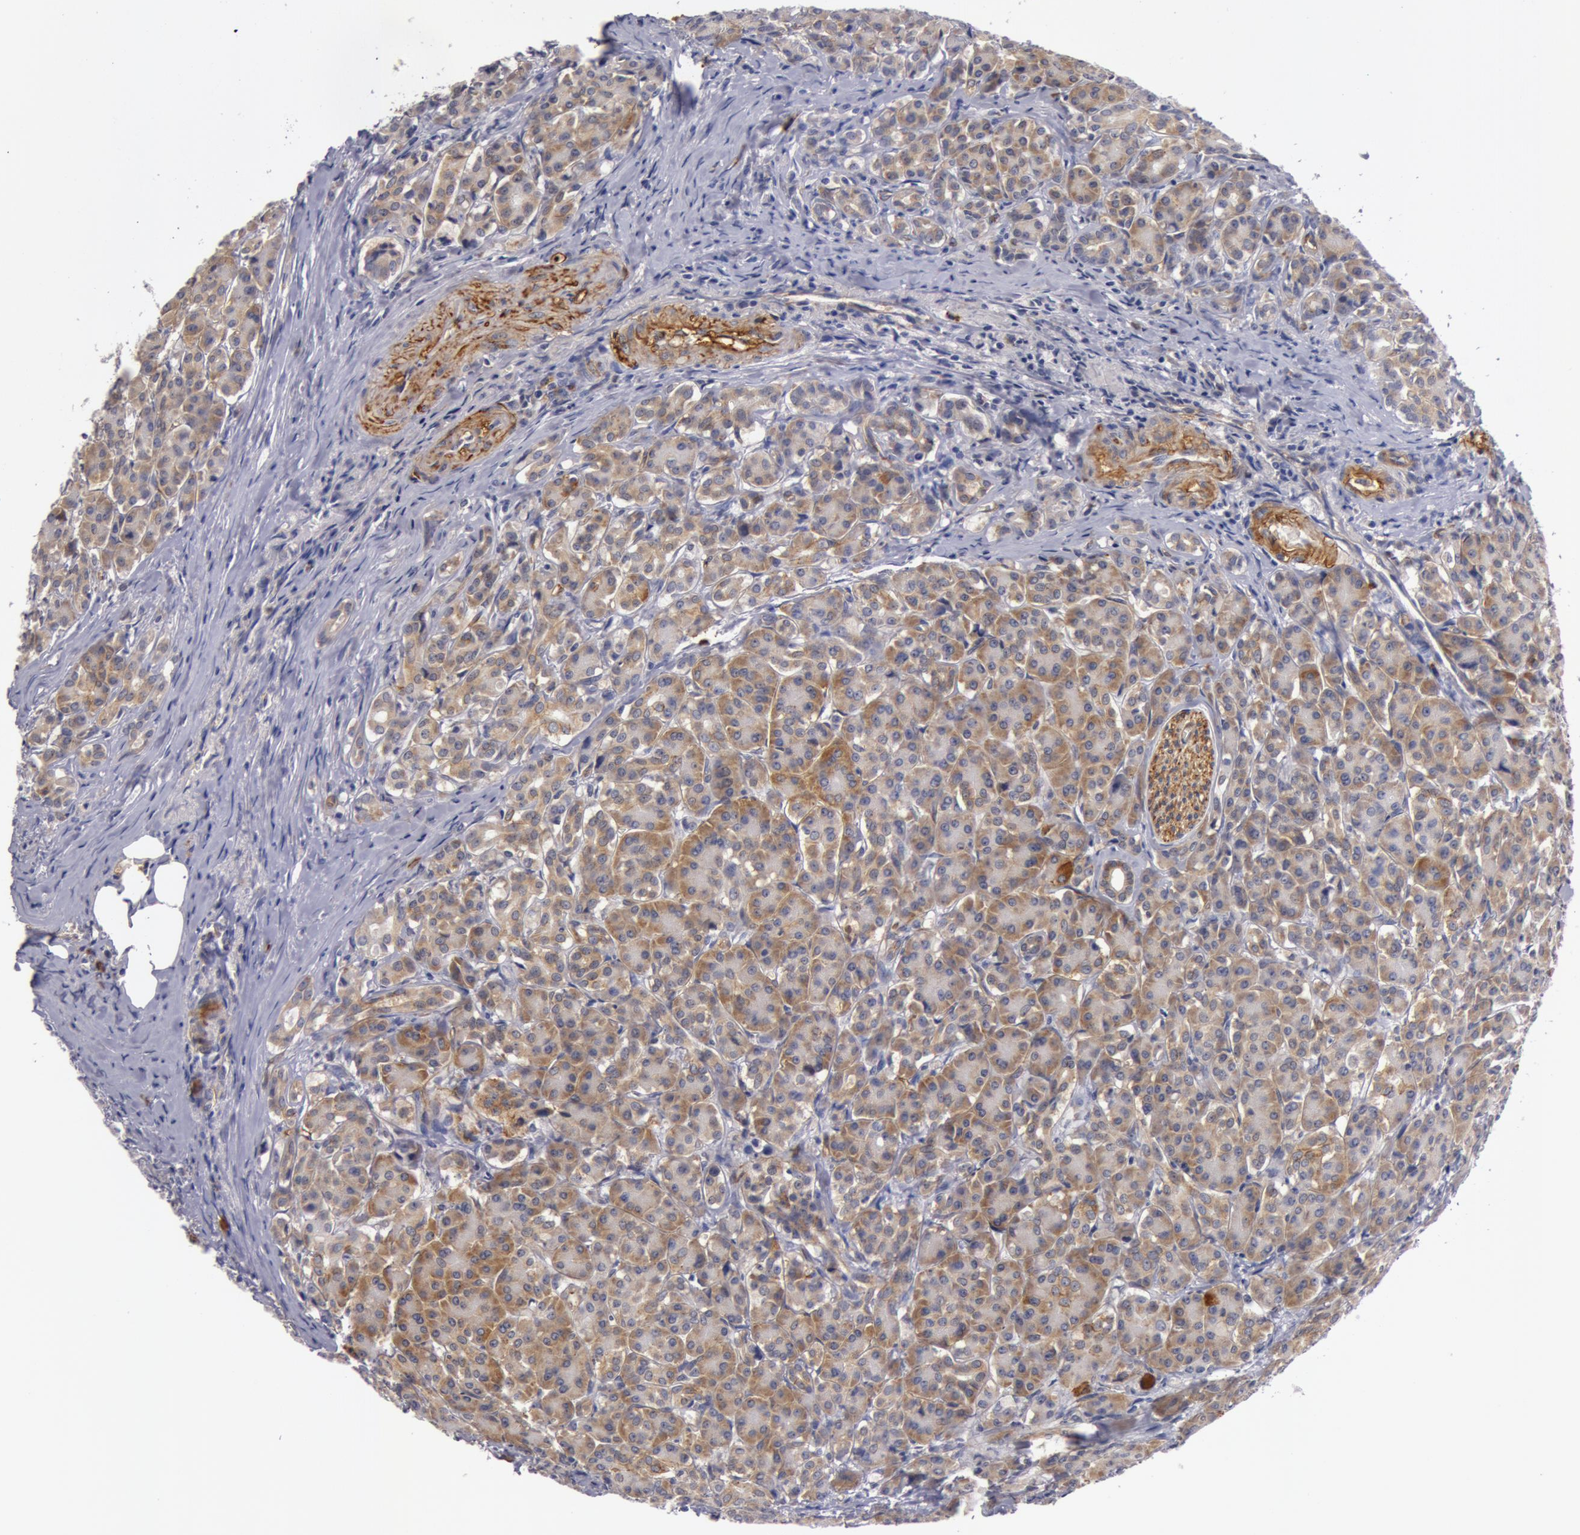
{"staining": {"intensity": "moderate", "quantity": "25%-75%", "location": "cytoplasmic/membranous"}, "tissue": "pancreas", "cell_type": "Exocrine glandular cells", "image_type": "normal", "snomed": [{"axis": "morphology", "description": "Normal tissue, NOS"}, {"axis": "topography", "description": "Lymph node"}, {"axis": "topography", "description": "Pancreas"}], "caption": "The histopathology image displays a brown stain indicating the presence of a protein in the cytoplasmic/membranous of exocrine glandular cells in pancreas.", "gene": "IL23A", "patient": {"sex": "male", "age": 59}}